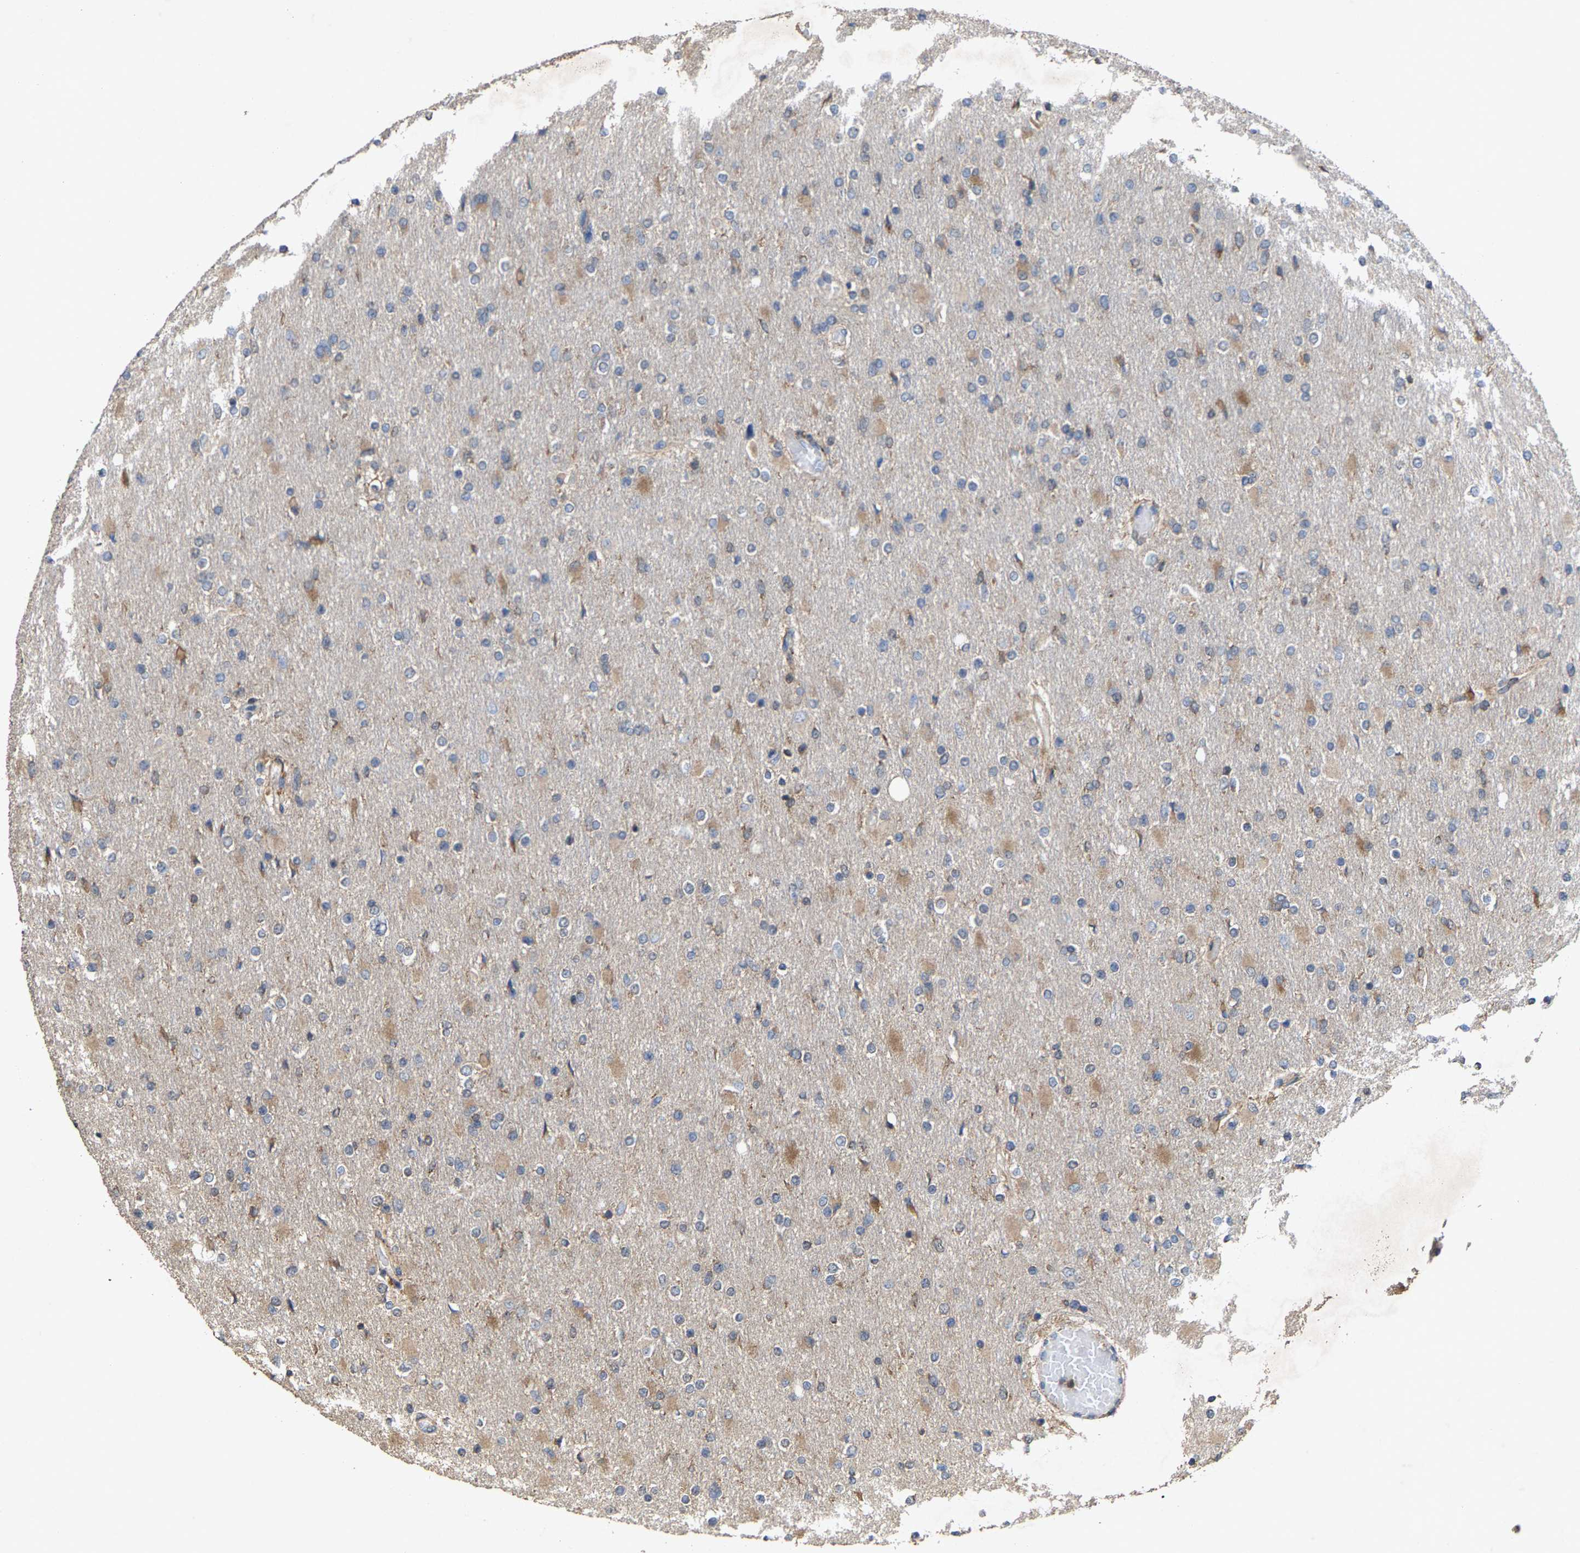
{"staining": {"intensity": "weak", "quantity": "<25%", "location": "cytoplasmic/membranous"}, "tissue": "glioma", "cell_type": "Tumor cells", "image_type": "cancer", "snomed": [{"axis": "morphology", "description": "Glioma, malignant, High grade"}, {"axis": "topography", "description": "Cerebral cortex"}], "caption": "Immunohistochemistry (IHC) of high-grade glioma (malignant) demonstrates no expression in tumor cells.", "gene": "FGD3", "patient": {"sex": "female", "age": 36}}